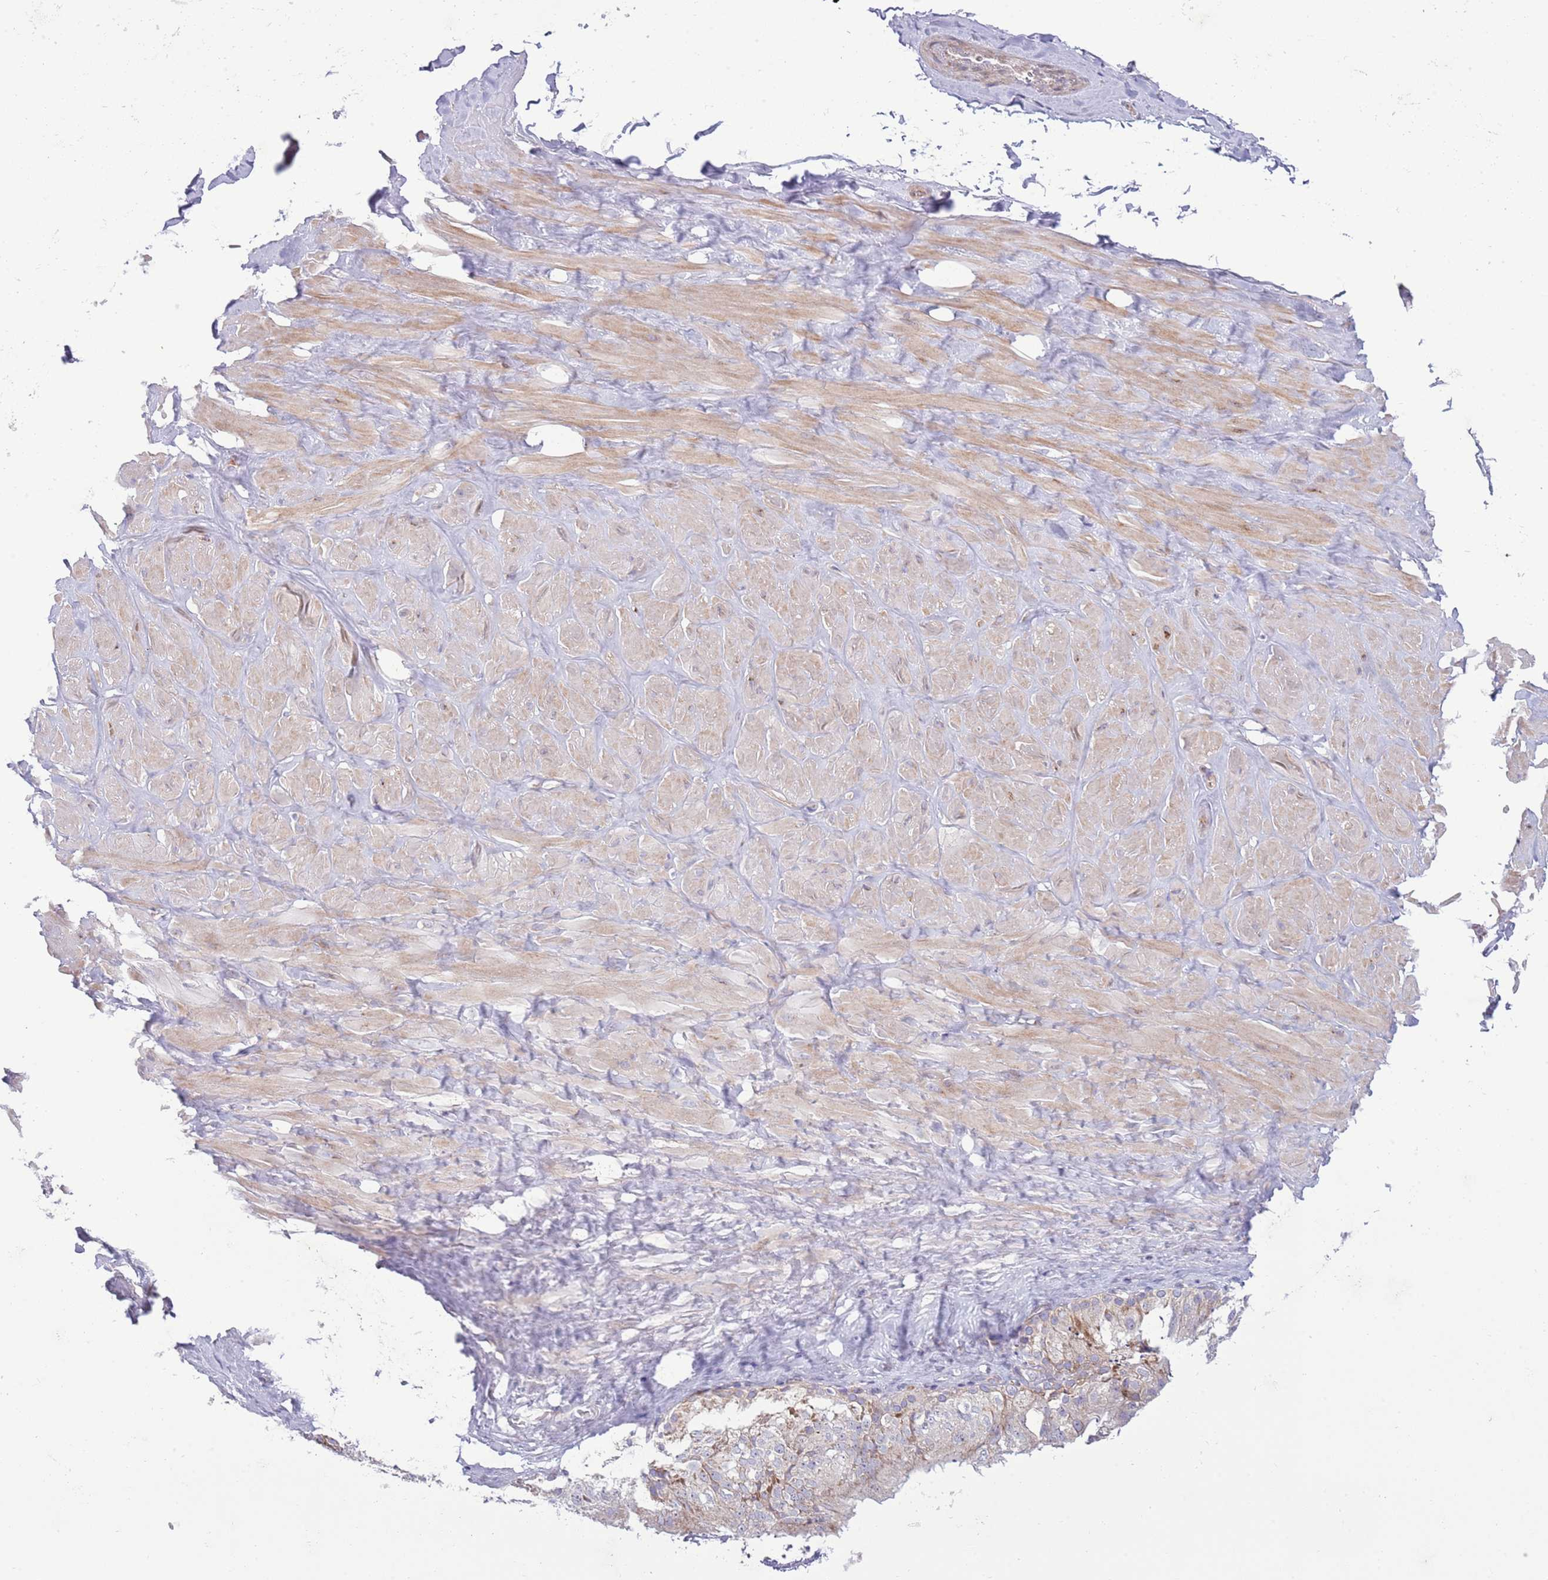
{"staining": {"intensity": "negative", "quantity": "none", "location": "none"}, "tissue": "adipose tissue", "cell_type": "Adipocytes", "image_type": "normal", "snomed": [{"axis": "morphology", "description": "Normal tissue, NOS"}, {"axis": "topography", "description": "Soft tissue"}, {"axis": "topography", "description": "Adipose tissue"}, {"axis": "topography", "description": "Vascular tissue"}, {"axis": "topography", "description": "Peripheral nerve tissue"}], "caption": "A high-resolution photomicrograph shows immunohistochemistry (IHC) staining of benign adipose tissue, which exhibits no significant positivity in adipocytes.", "gene": "TOMM5", "patient": {"sex": "male", "age": 46}}